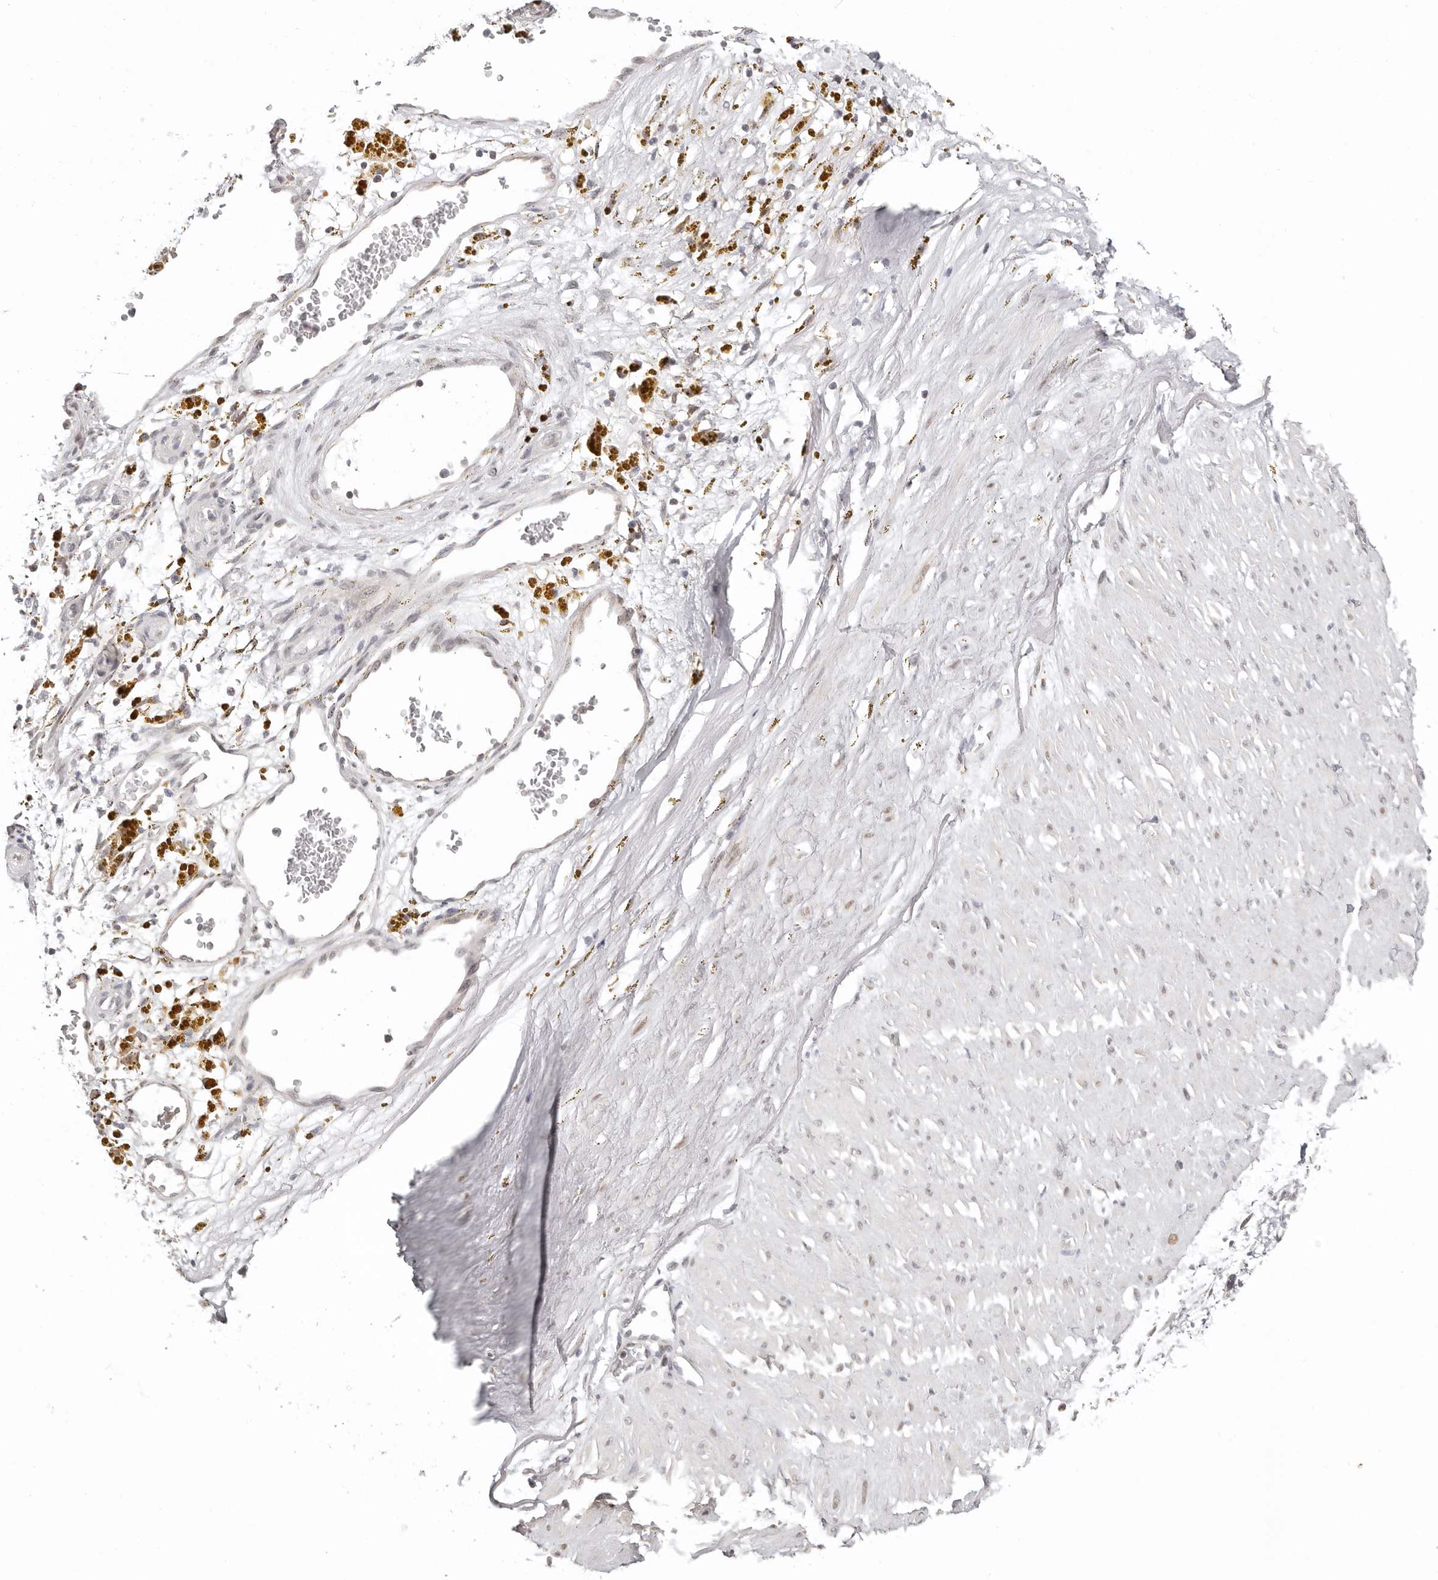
{"staining": {"intensity": "negative", "quantity": "none", "location": "none"}, "tissue": "soft tissue", "cell_type": "Fibroblasts", "image_type": "normal", "snomed": [{"axis": "morphology", "description": "Normal tissue, NOS"}, {"axis": "topography", "description": "Soft tissue"}], "caption": "Immunohistochemical staining of unremarkable soft tissue shows no significant staining in fibroblasts.", "gene": "LARP7", "patient": {"sex": "male", "age": 72}}